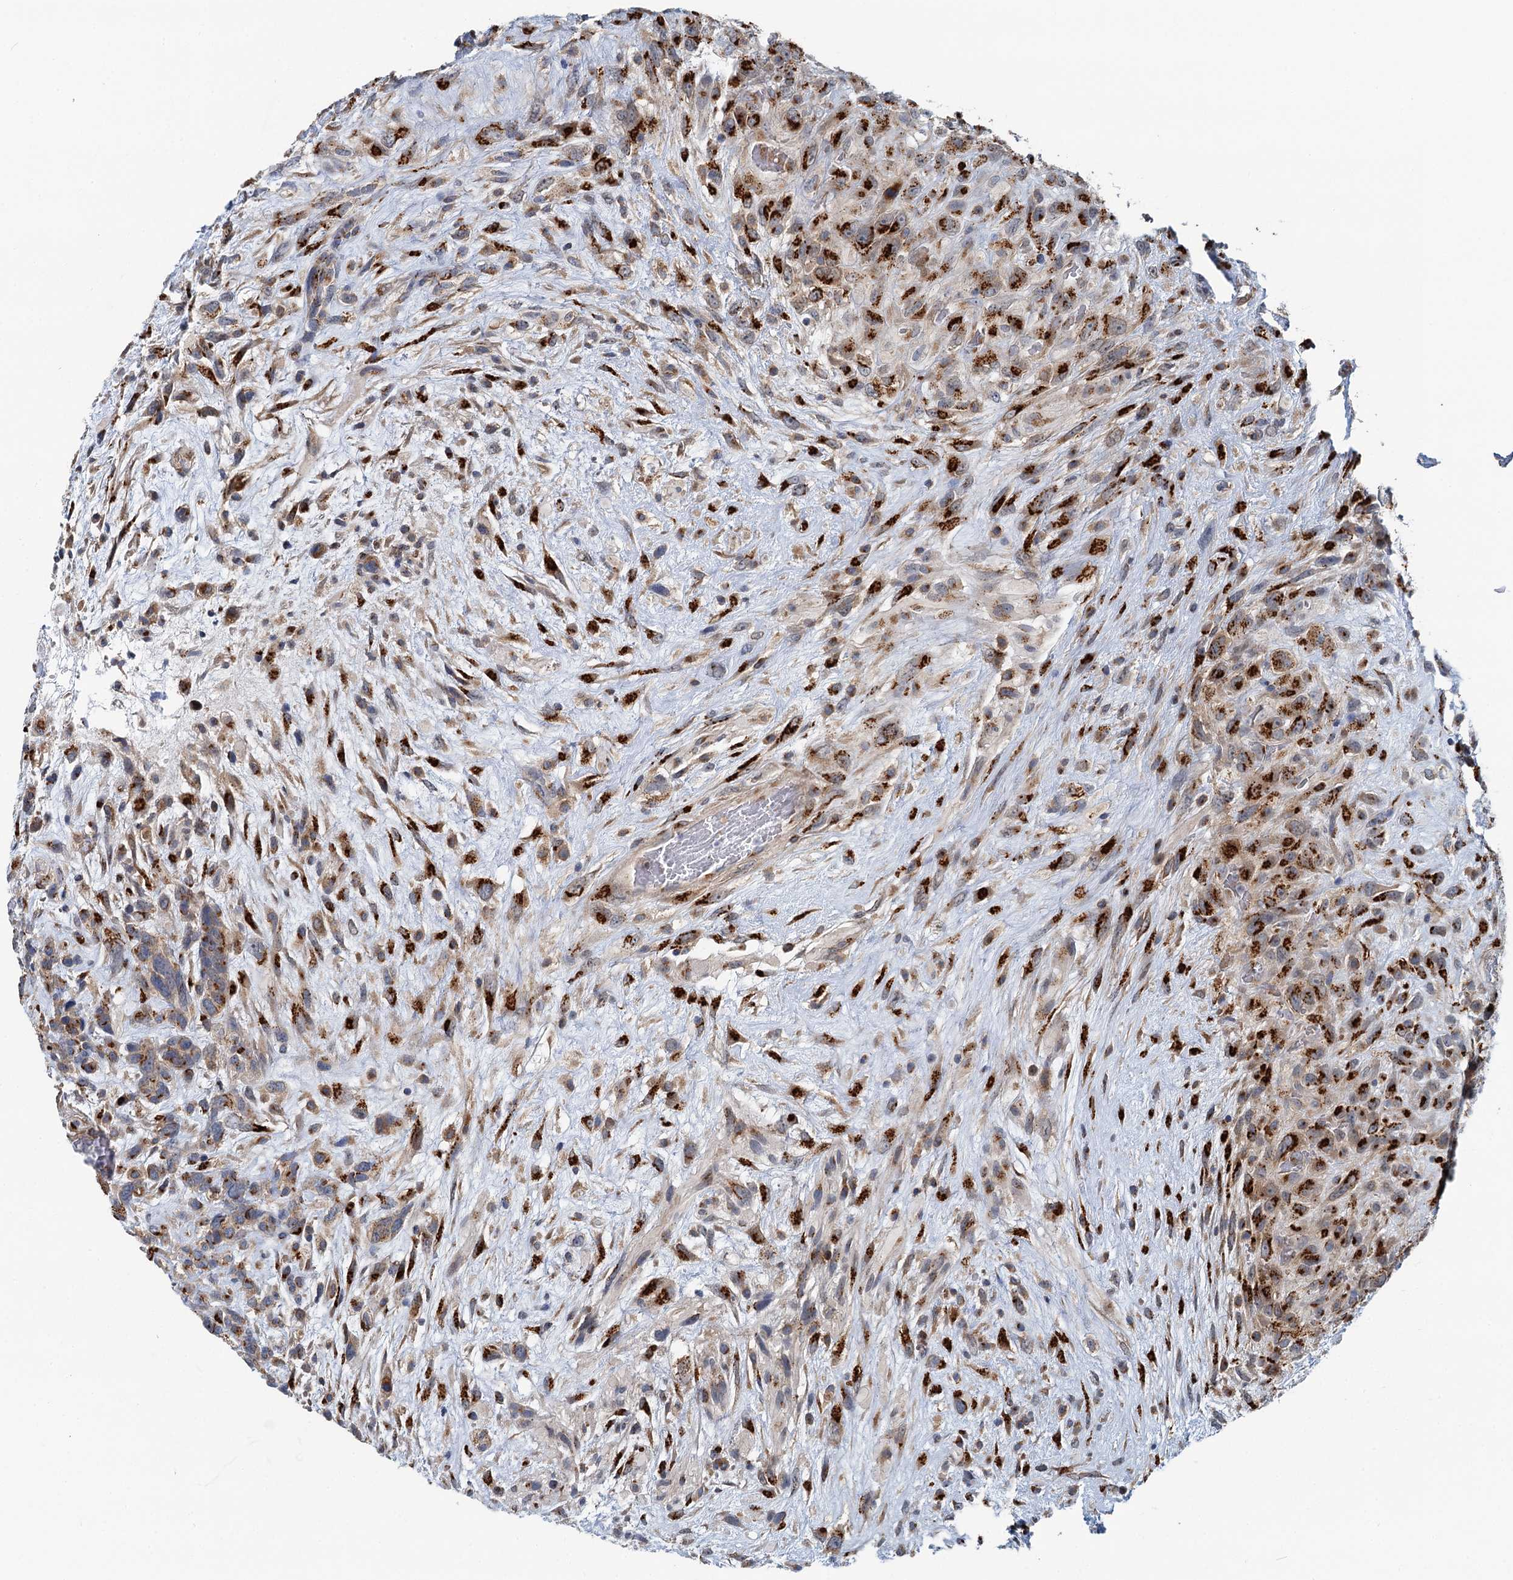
{"staining": {"intensity": "strong", "quantity": "25%-75%", "location": "cytoplasmic/membranous"}, "tissue": "glioma", "cell_type": "Tumor cells", "image_type": "cancer", "snomed": [{"axis": "morphology", "description": "Glioma, malignant, High grade"}, {"axis": "topography", "description": "Brain"}], "caption": "The image demonstrates immunohistochemical staining of high-grade glioma (malignant). There is strong cytoplasmic/membranous staining is present in about 25%-75% of tumor cells. The protein is stained brown, and the nuclei are stained in blue (DAB (3,3'-diaminobenzidine) IHC with brightfield microscopy, high magnification).", "gene": "BET1L", "patient": {"sex": "male", "age": 61}}